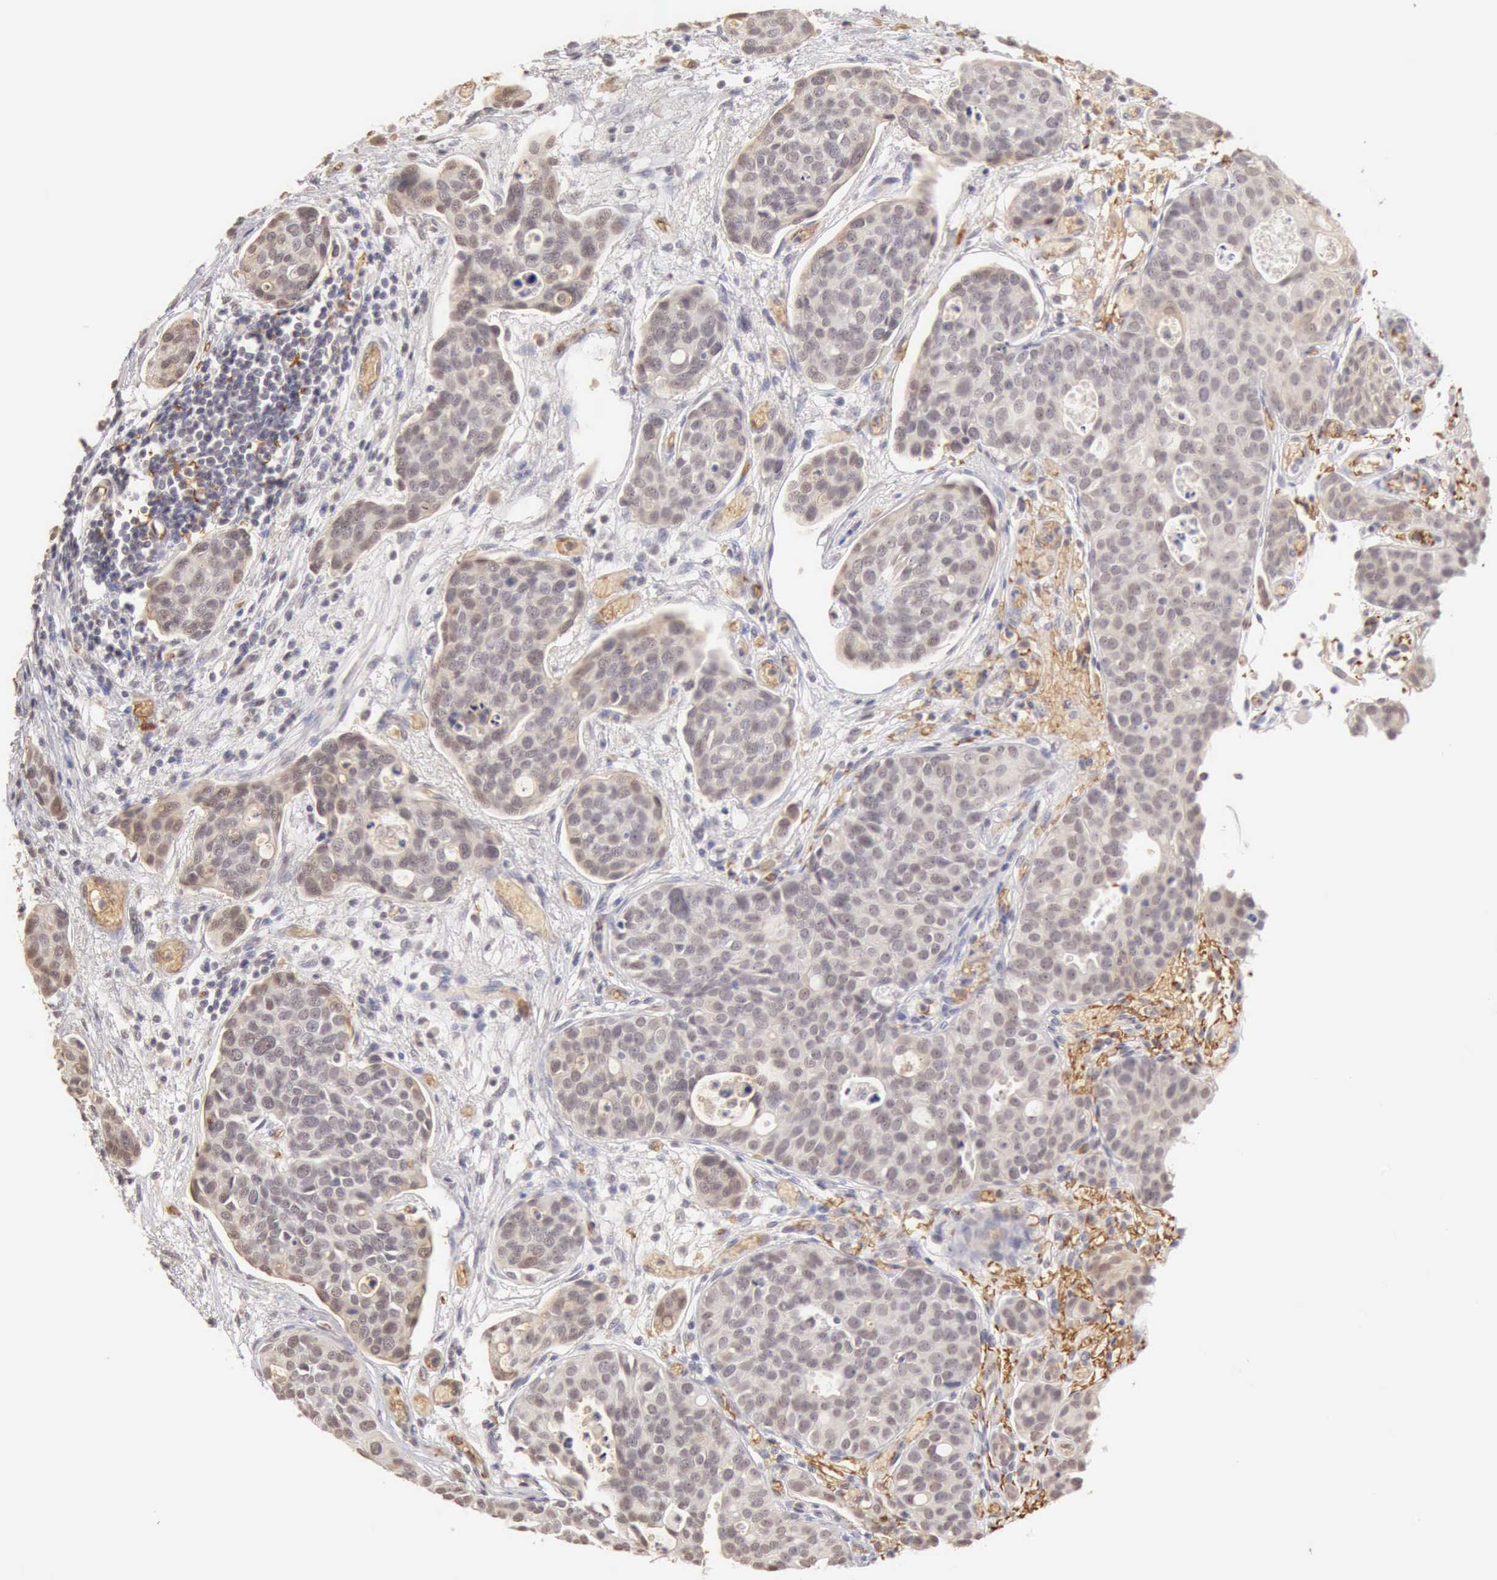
{"staining": {"intensity": "weak", "quantity": "<25%", "location": "nuclear"}, "tissue": "urothelial cancer", "cell_type": "Tumor cells", "image_type": "cancer", "snomed": [{"axis": "morphology", "description": "Urothelial carcinoma, High grade"}, {"axis": "topography", "description": "Urinary bladder"}], "caption": "A micrograph of urothelial carcinoma (high-grade) stained for a protein reveals no brown staining in tumor cells.", "gene": "CFI", "patient": {"sex": "male", "age": 78}}